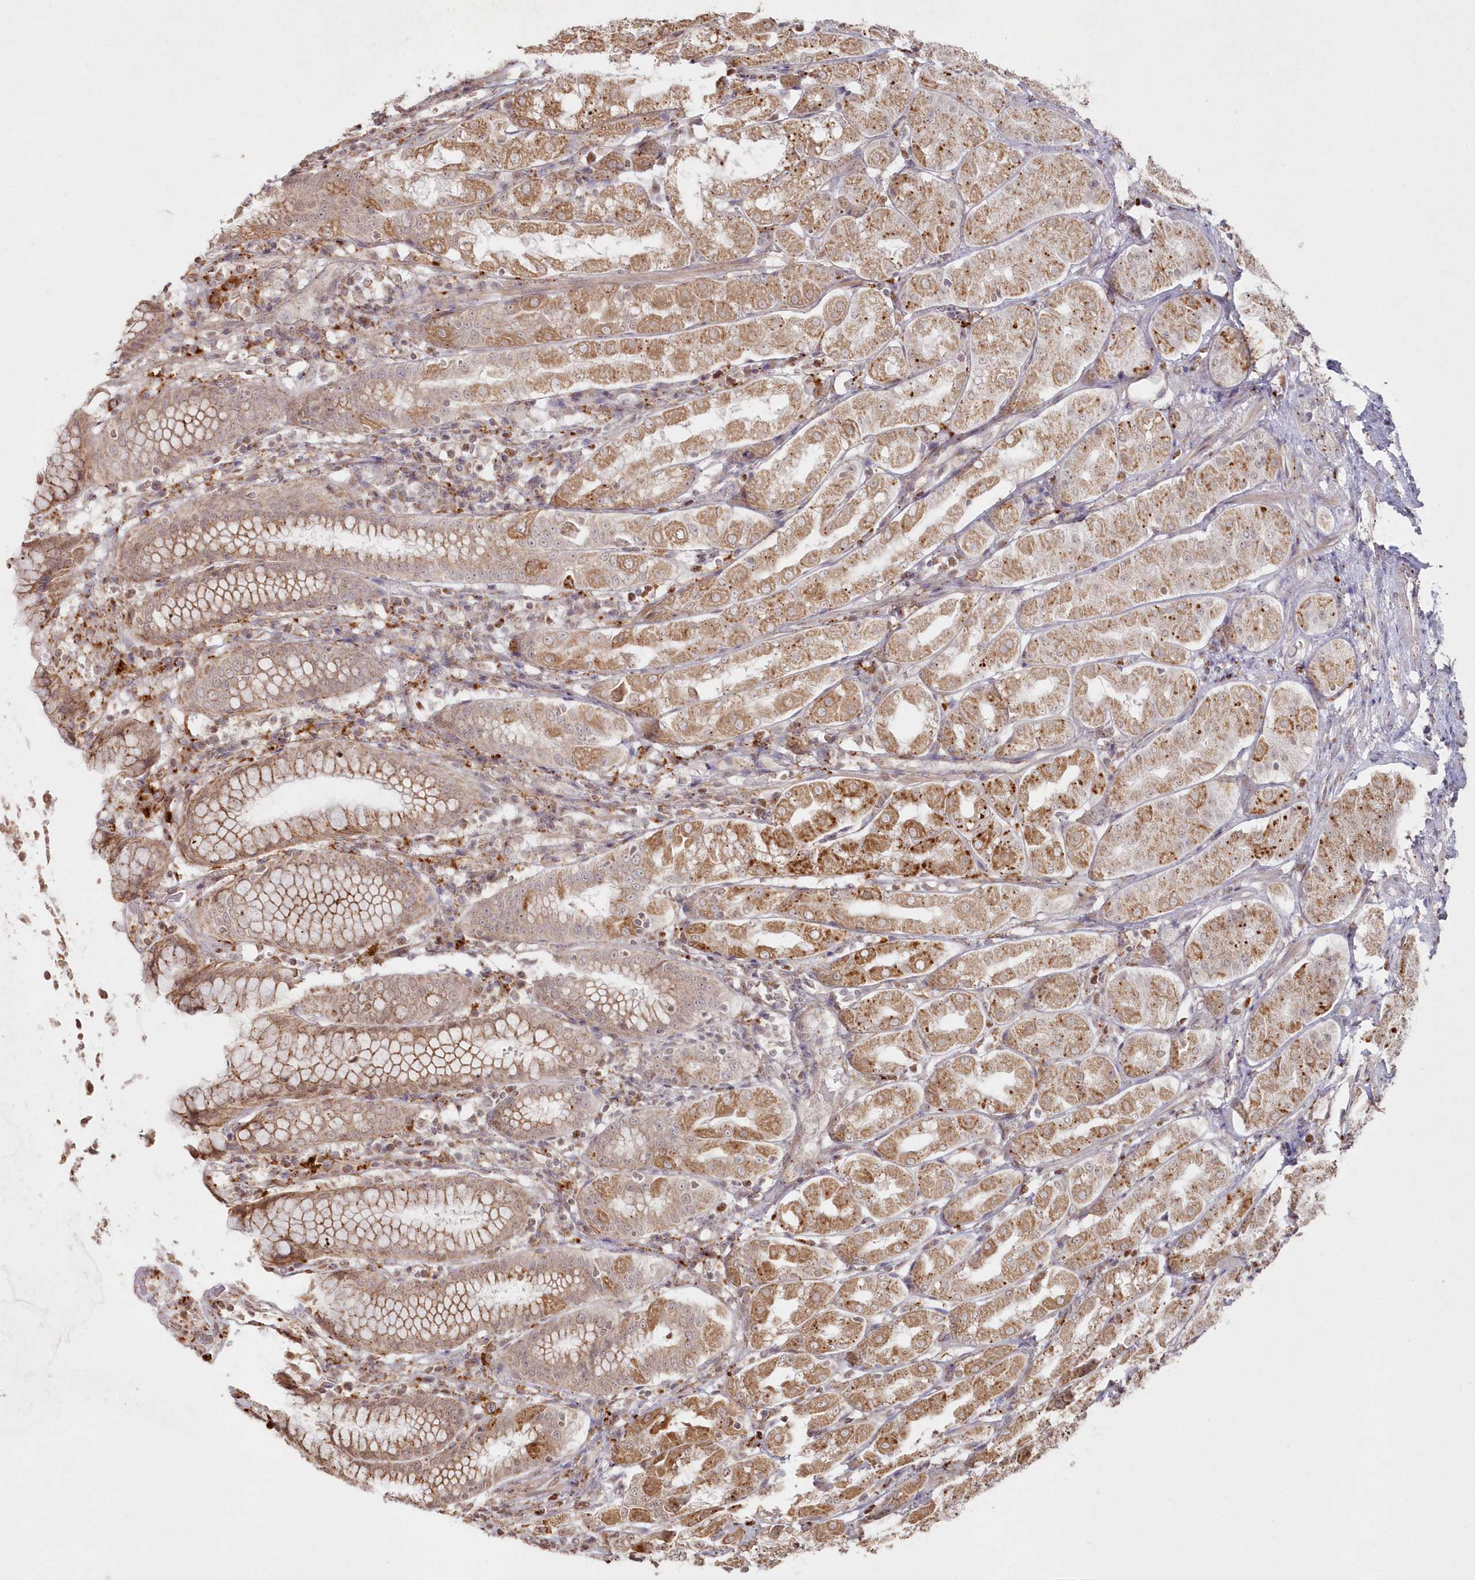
{"staining": {"intensity": "moderate", "quantity": ">75%", "location": "cytoplasmic/membranous"}, "tissue": "stomach", "cell_type": "Glandular cells", "image_type": "normal", "snomed": [{"axis": "morphology", "description": "Normal tissue, NOS"}, {"axis": "topography", "description": "Stomach"}, {"axis": "topography", "description": "Stomach, lower"}], "caption": "Protein expression analysis of benign stomach displays moderate cytoplasmic/membranous positivity in approximately >75% of glandular cells. (DAB IHC with brightfield microscopy, high magnification).", "gene": "ARSB", "patient": {"sex": "female", "age": 56}}